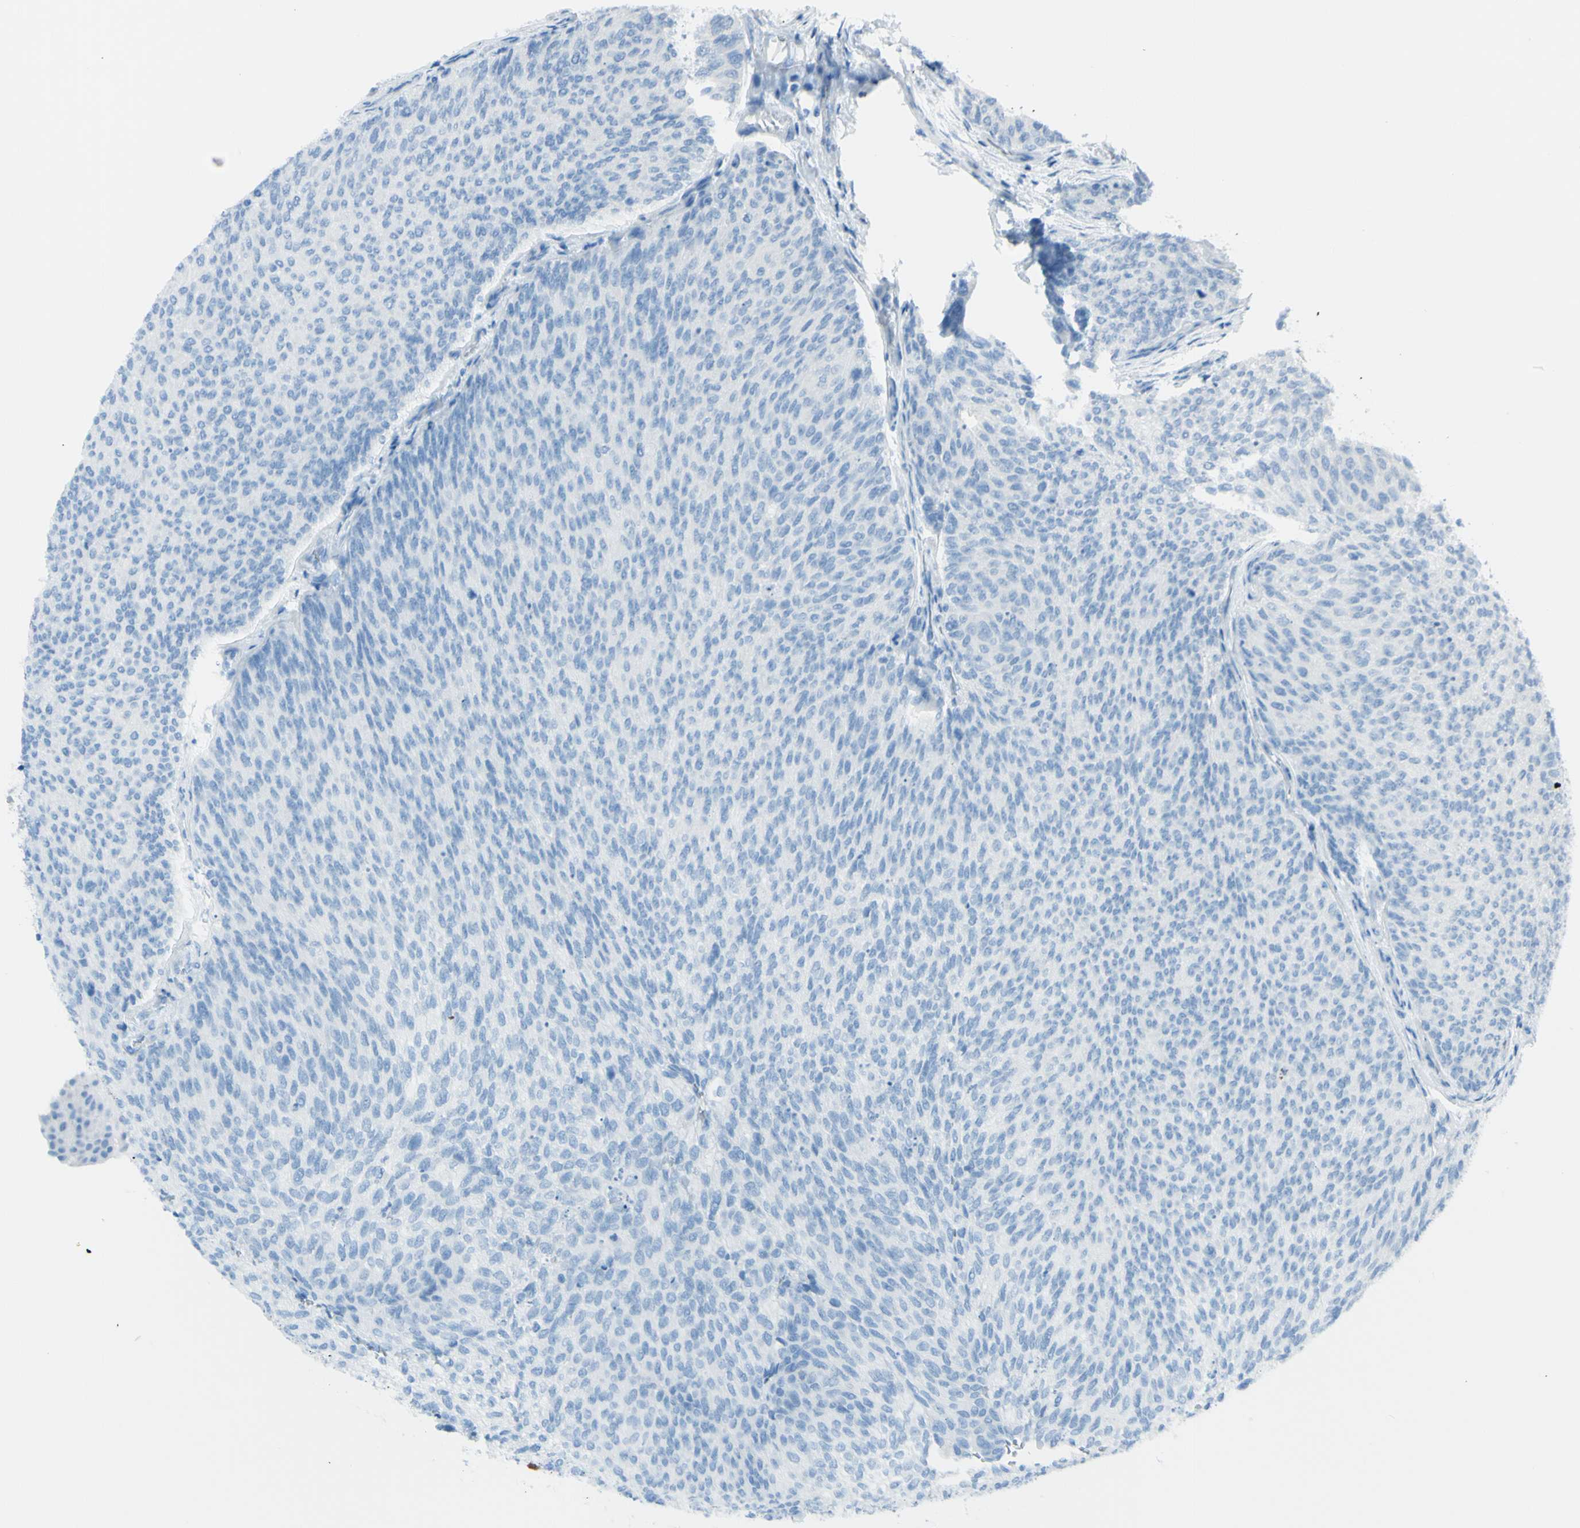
{"staining": {"intensity": "negative", "quantity": "none", "location": "none"}, "tissue": "urothelial cancer", "cell_type": "Tumor cells", "image_type": "cancer", "snomed": [{"axis": "morphology", "description": "Urothelial carcinoma, Low grade"}, {"axis": "topography", "description": "Urinary bladder"}], "caption": "This is an immunohistochemistry (IHC) photomicrograph of urothelial carcinoma (low-grade). There is no staining in tumor cells.", "gene": "TFPI2", "patient": {"sex": "female", "age": 79}}